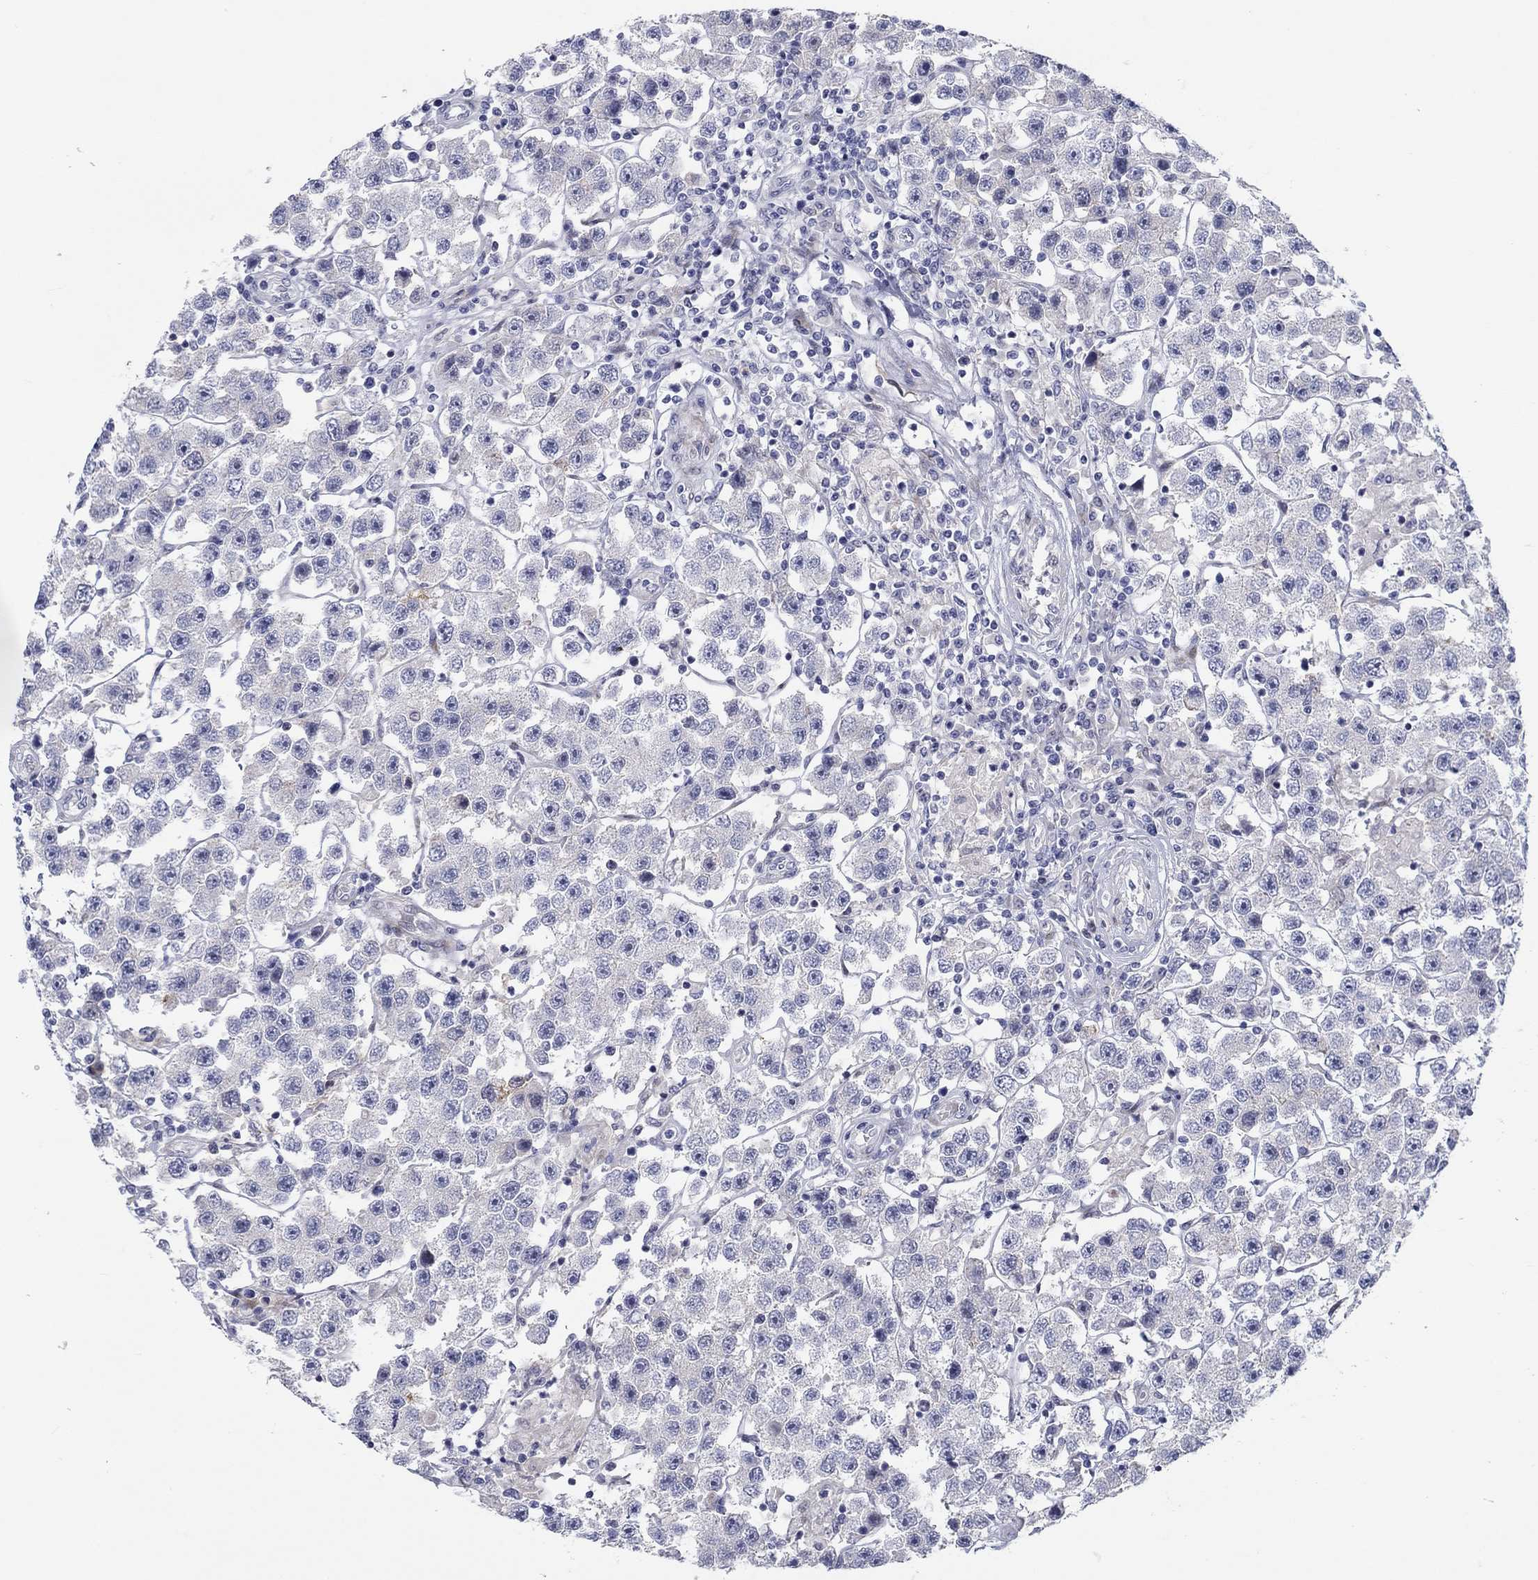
{"staining": {"intensity": "negative", "quantity": "none", "location": "none"}, "tissue": "testis cancer", "cell_type": "Tumor cells", "image_type": "cancer", "snomed": [{"axis": "morphology", "description": "Seminoma, NOS"}, {"axis": "topography", "description": "Testis"}], "caption": "The histopathology image exhibits no staining of tumor cells in testis cancer (seminoma). The staining was performed using DAB to visualize the protein expression in brown, while the nuclei were stained in blue with hematoxylin (Magnification: 20x).", "gene": "ARHGAP36", "patient": {"sex": "male", "age": 45}}